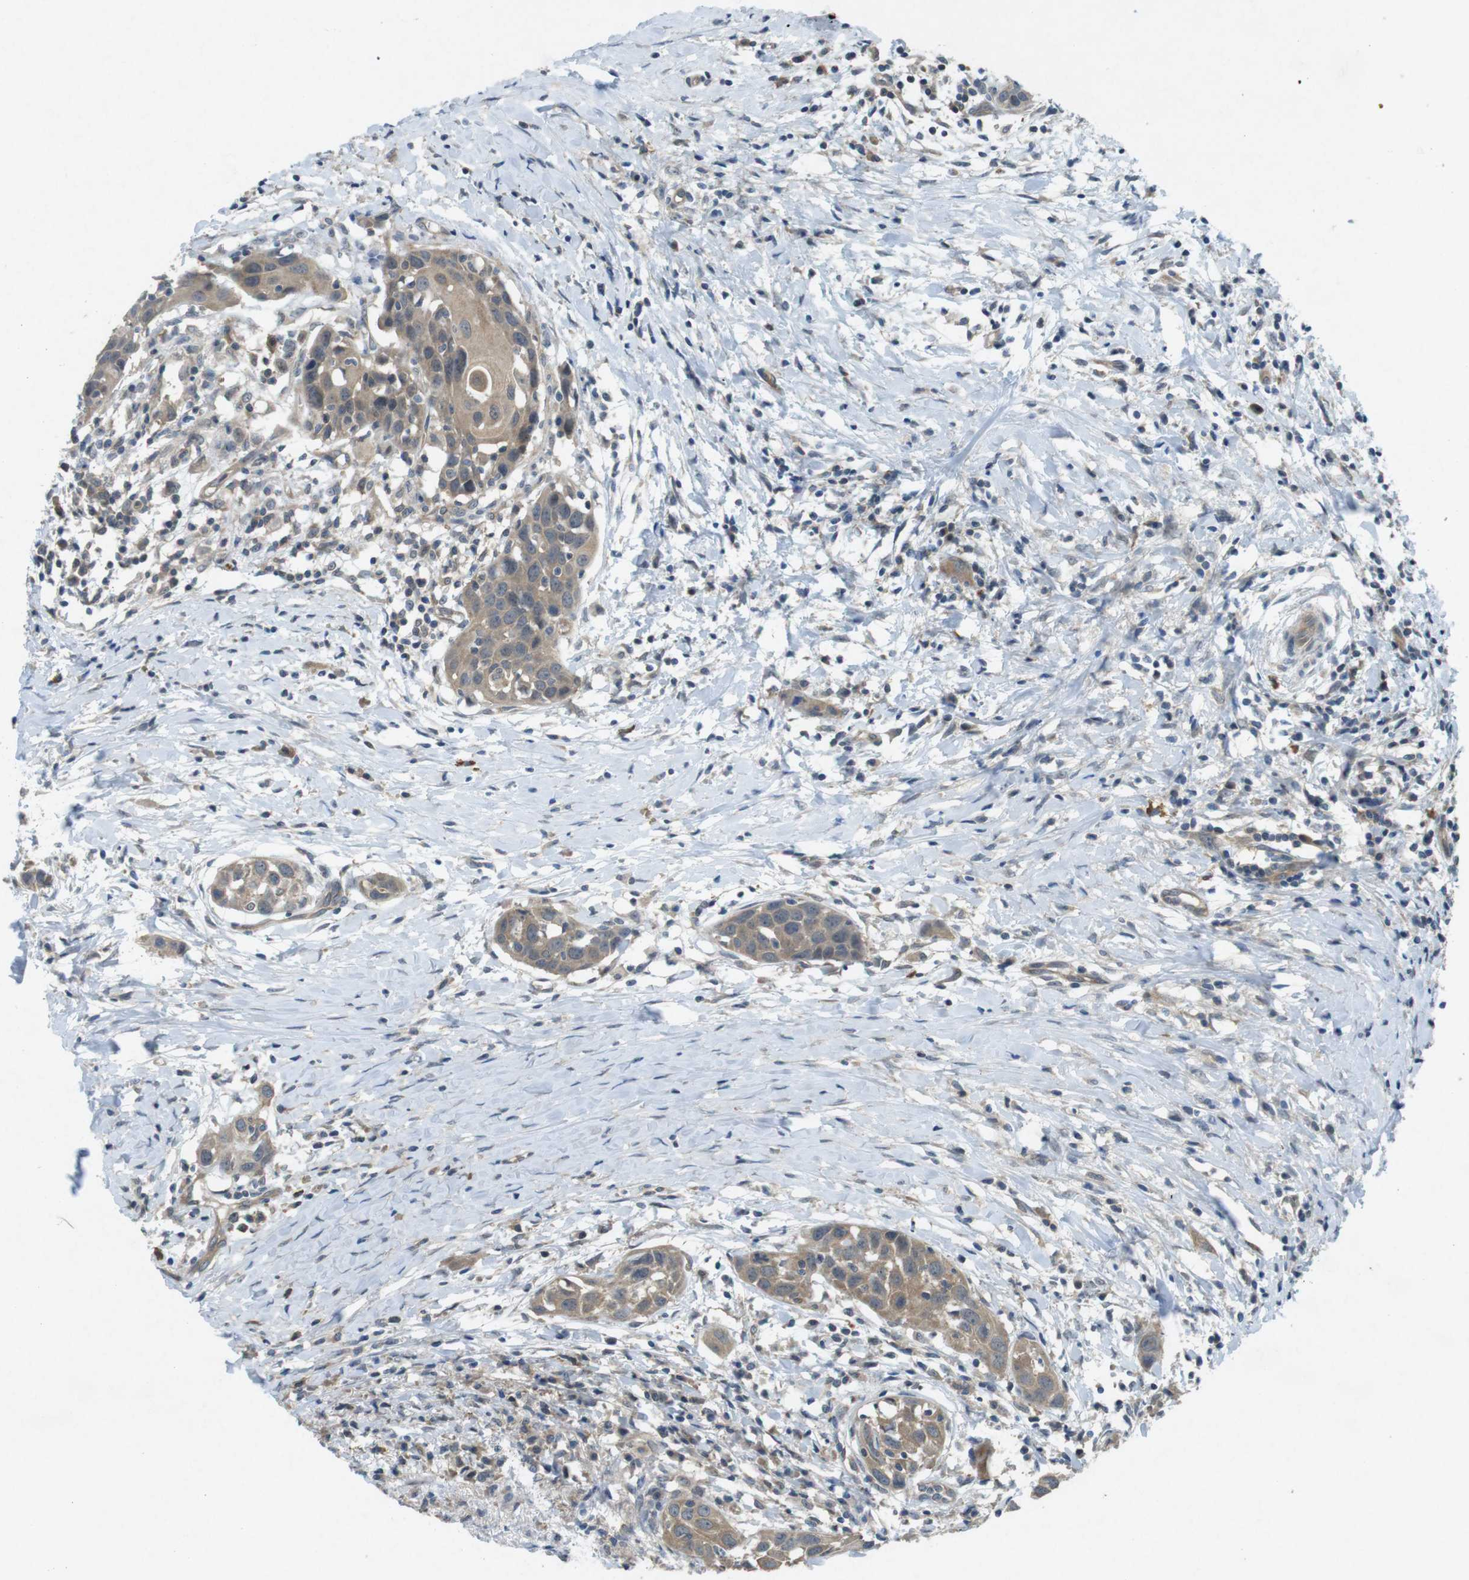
{"staining": {"intensity": "weak", "quantity": ">75%", "location": "cytoplasmic/membranous"}, "tissue": "head and neck cancer", "cell_type": "Tumor cells", "image_type": "cancer", "snomed": [{"axis": "morphology", "description": "Squamous cell carcinoma, NOS"}, {"axis": "topography", "description": "Oral tissue"}, {"axis": "topography", "description": "Head-Neck"}], "caption": "Approximately >75% of tumor cells in squamous cell carcinoma (head and neck) exhibit weak cytoplasmic/membranous protein expression as visualized by brown immunohistochemical staining.", "gene": "SUGT1", "patient": {"sex": "female", "age": 50}}